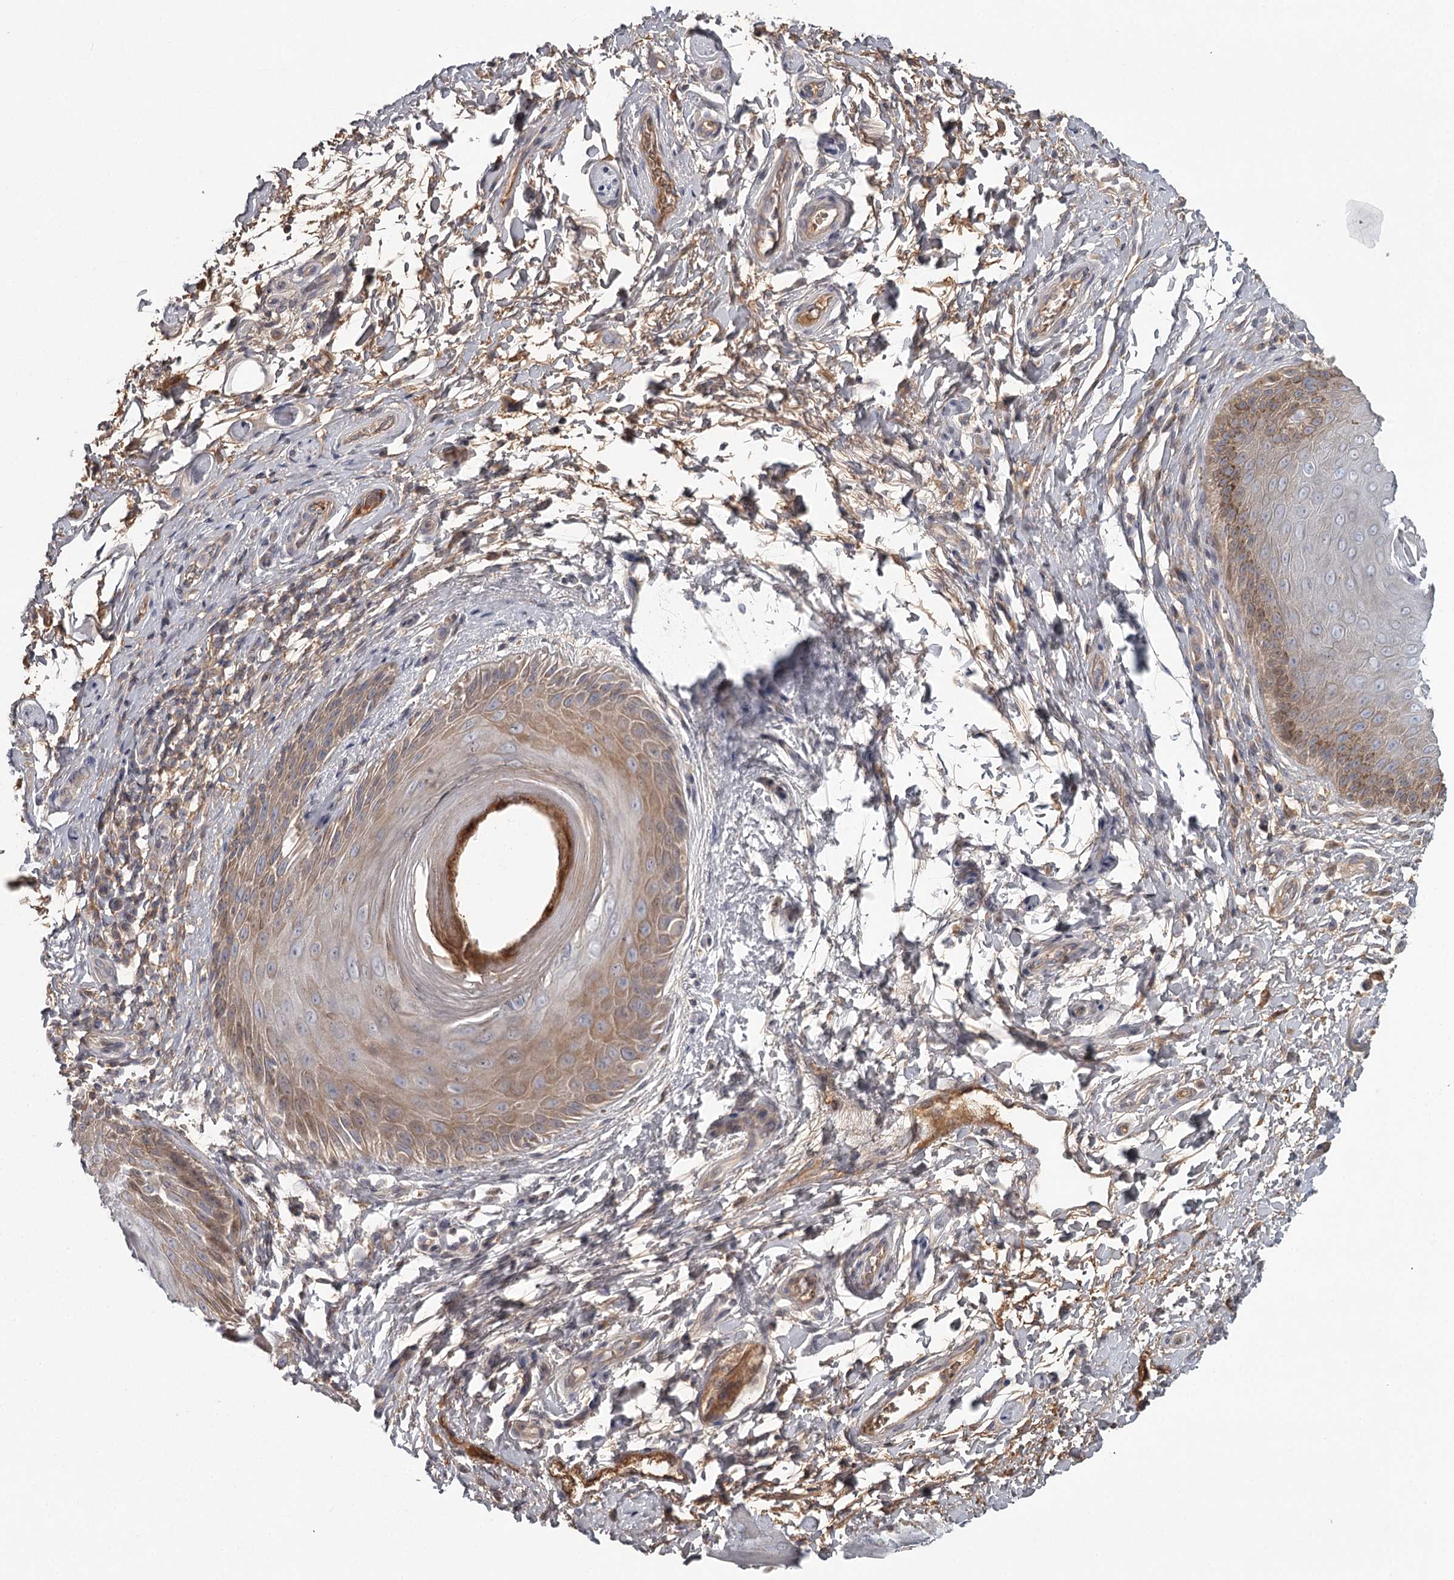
{"staining": {"intensity": "moderate", "quantity": "25%-75%", "location": "cytoplasmic/membranous"}, "tissue": "skin", "cell_type": "Epidermal cells", "image_type": "normal", "snomed": [{"axis": "morphology", "description": "Normal tissue, NOS"}, {"axis": "topography", "description": "Anal"}], "caption": "Protein expression analysis of benign skin exhibits moderate cytoplasmic/membranous staining in about 25%-75% of epidermal cells.", "gene": "DHRS9", "patient": {"sex": "male", "age": 44}}